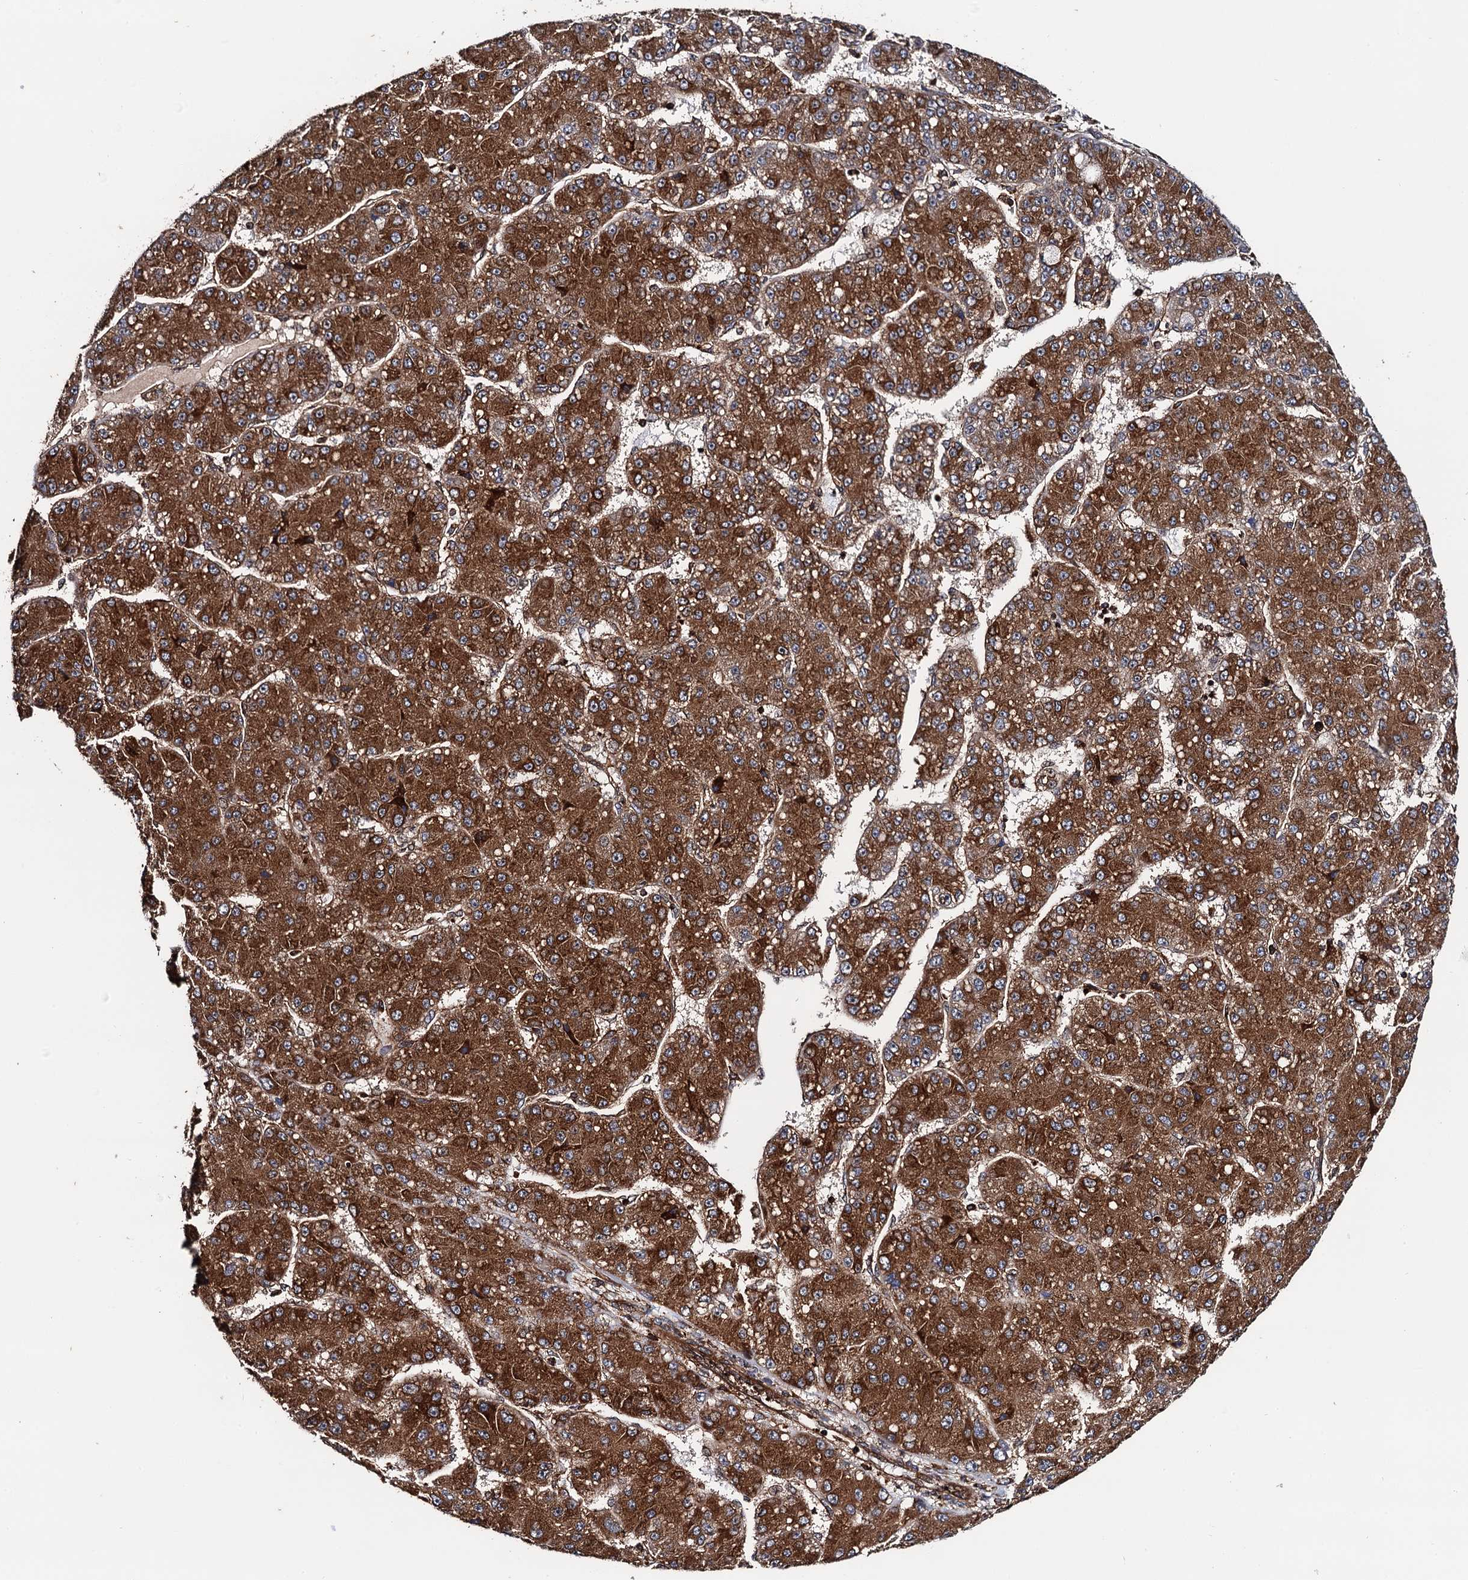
{"staining": {"intensity": "strong", "quantity": ">75%", "location": "cytoplasmic/membranous"}, "tissue": "liver cancer", "cell_type": "Tumor cells", "image_type": "cancer", "snomed": [{"axis": "morphology", "description": "Carcinoma, Hepatocellular, NOS"}, {"axis": "topography", "description": "Liver"}], "caption": "This image demonstrates IHC staining of liver hepatocellular carcinoma, with high strong cytoplasmic/membranous expression in approximately >75% of tumor cells.", "gene": "BORA", "patient": {"sex": "male", "age": 67}}